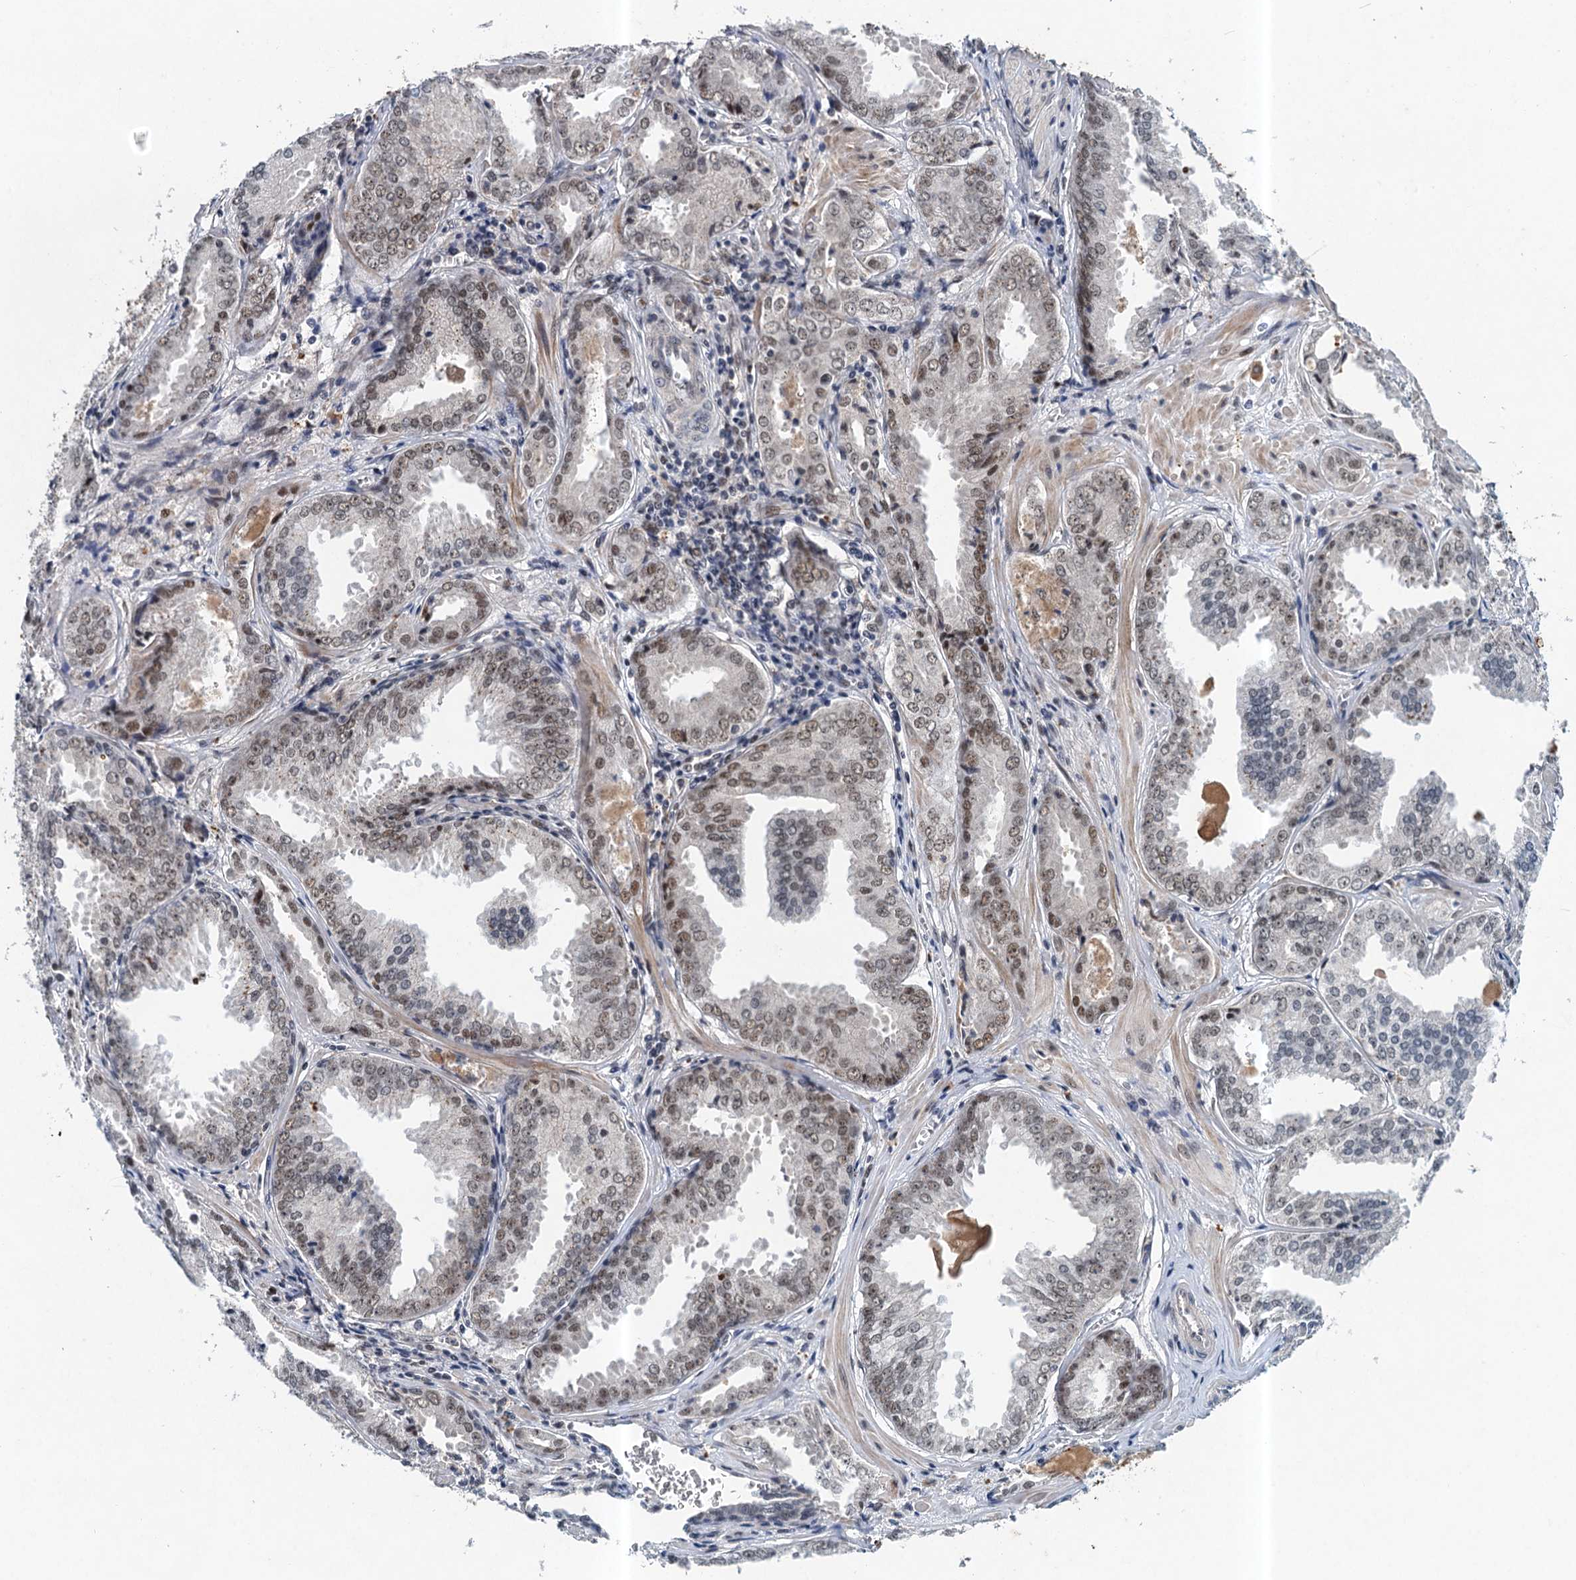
{"staining": {"intensity": "weak", "quantity": "25%-75%", "location": "nuclear"}, "tissue": "prostate cancer", "cell_type": "Tumor cells", "image_type": "cancer", "snomed": [{"axis": "morphology", "description": "Adenocarcinoma, Low grade"}, {"axis": "topography", "description": "Prostate"}], "caption": "Prostate adenocarcinoma (low-grade) stained for a protein shows weak nuclear positivity in tumor cells.", "gene": "CSTF3", "patient": {"sex": "male", "age": 67}}